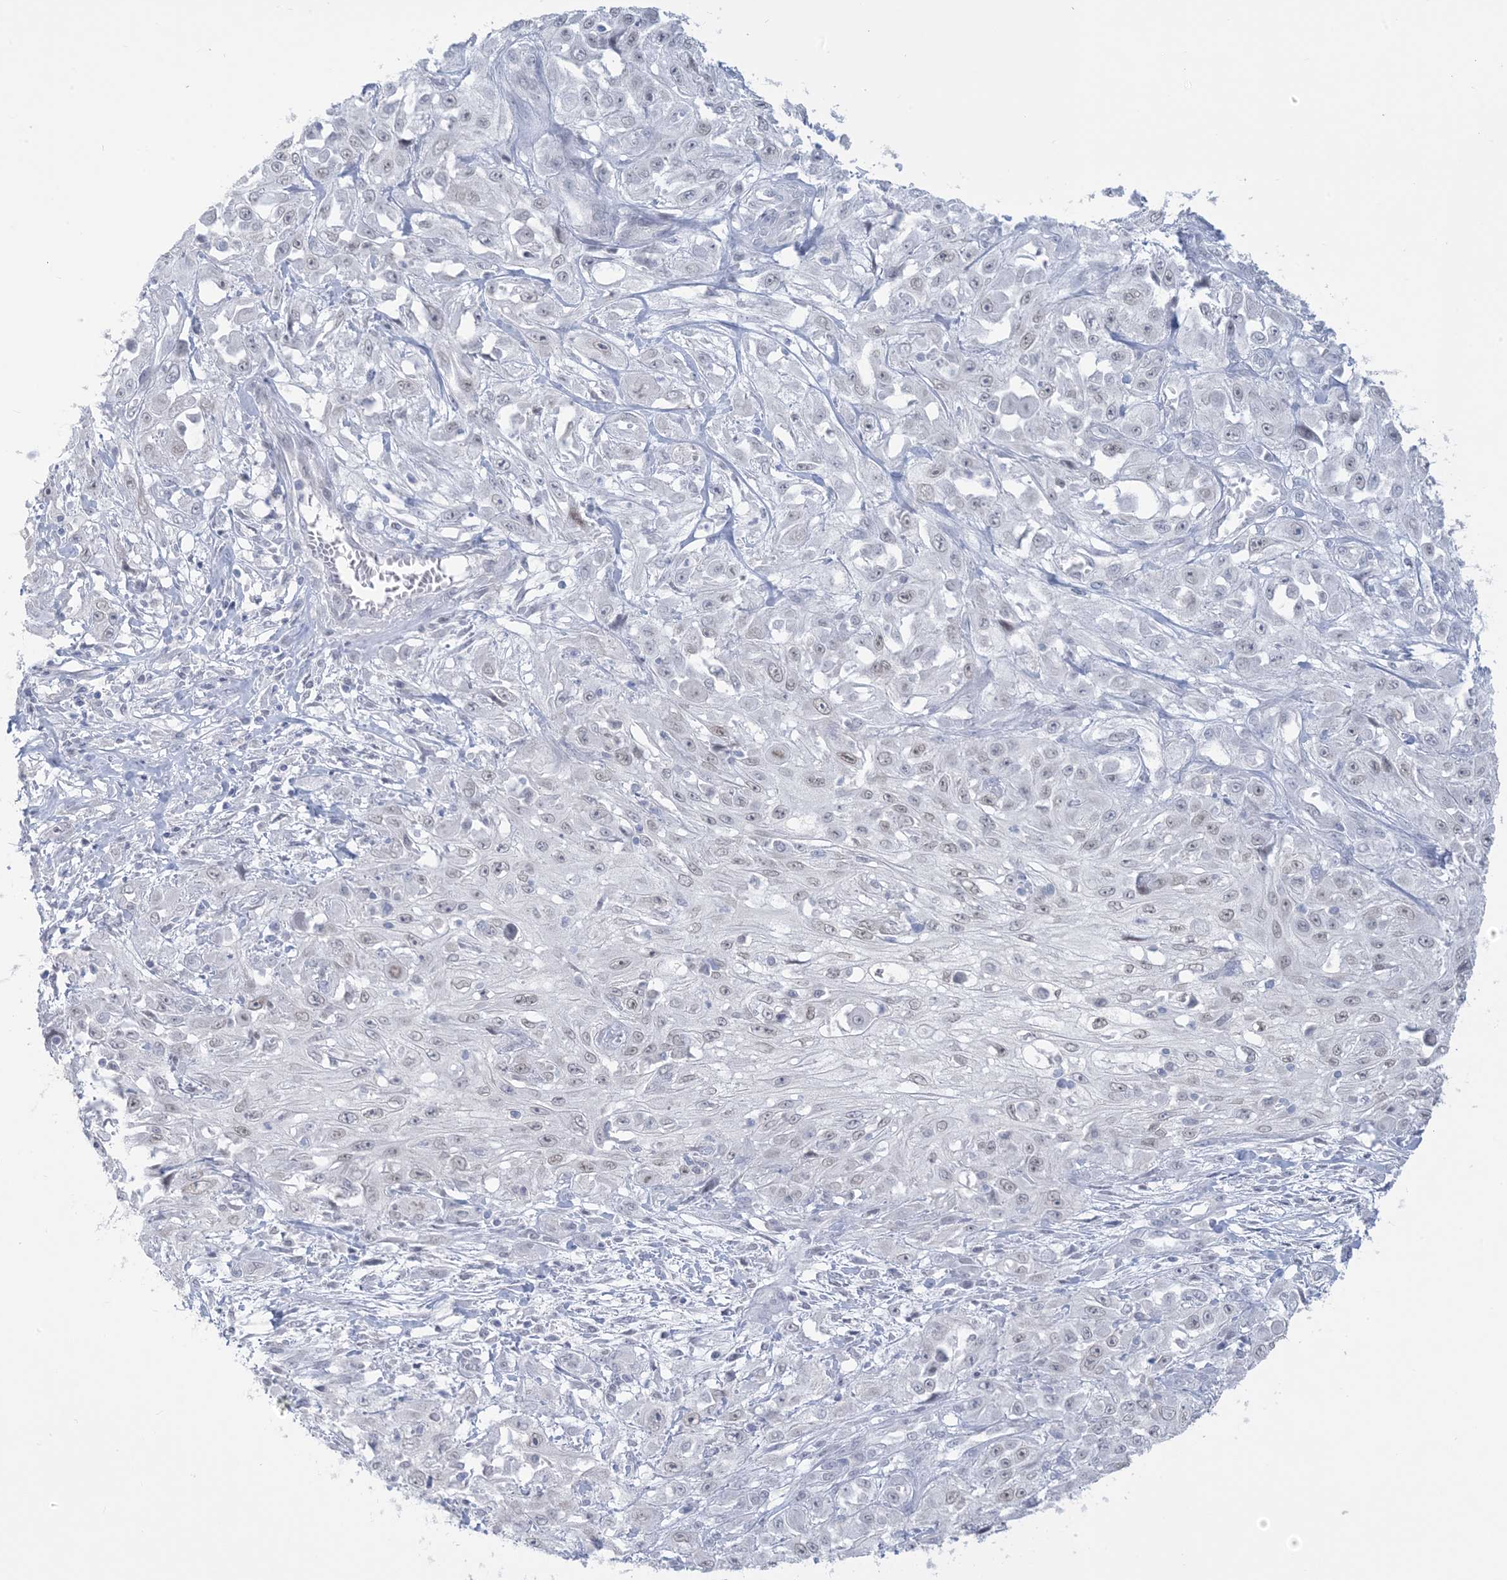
{"staining": {"intensity": "weak", "quantity": "<25%", "location": "nuclear"}, "tissue": "skin cancer", "cell_type": "Tumor cells", "image_type": "cancer", "snomed": [{"axis": "morphology", "description": "Squamous cell carcinoma, NOS"}, {"axis": "morphology", "description": "Squamous cell carcinoma, metastatic, NOS"}, {"axis": "topography", "description": "Skin"}, {"axis": "topography", "description": "Lymph node"}], "caption": "This is an immunohistochemistry image of human skin cancer (metastatic squamous cell carcinoma). There is no staining in tumor cells.", "gene": "HOMEZ", "patient": {"sex": "male", "age": 75}}